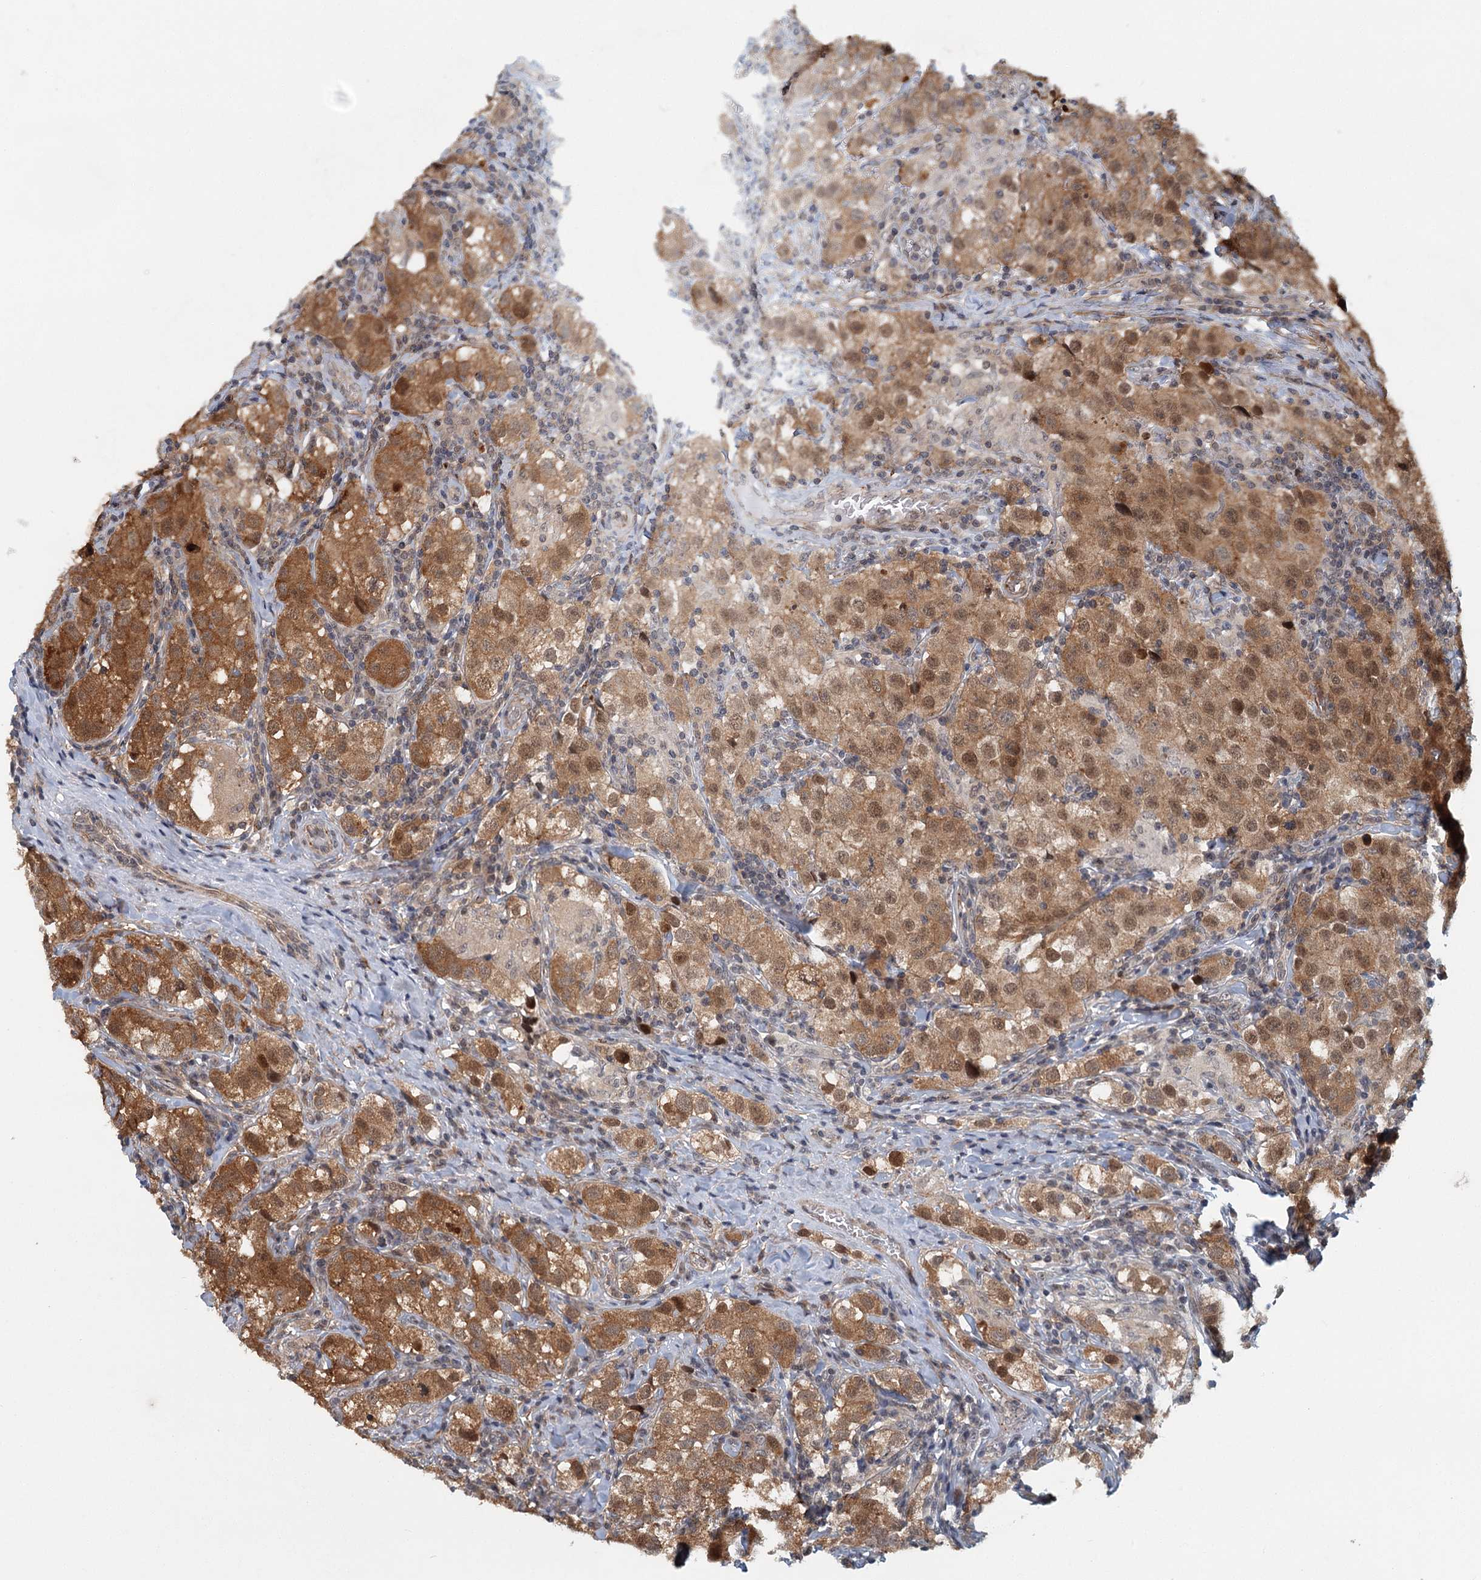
{"staining": {"intensity": "moderate", "quantity": ">75%", "location": "cytoplasmic/membranous,nuclear"}, "tissue": "testis cancer", "cell_type": "Tumor cells", "image_type": "cancer", "snomed": [{"axis": "morphology", "description": "Seminoma, NOS"}, {"axis": "morphology", "description": "Carcinoma, Embryonal, NOS"}, {"axis": "topography", "description": "Testis"}], "caption": "The histopathology image shows immunohistochemical staining of testis embryonal carcinoma. There is moderate cytoplasmic/membranous and nuclear positivity is seen in about >75% of tumor cells.", "gene": "TAS2R42", "patient": {"sex": "male", "age": 43}}